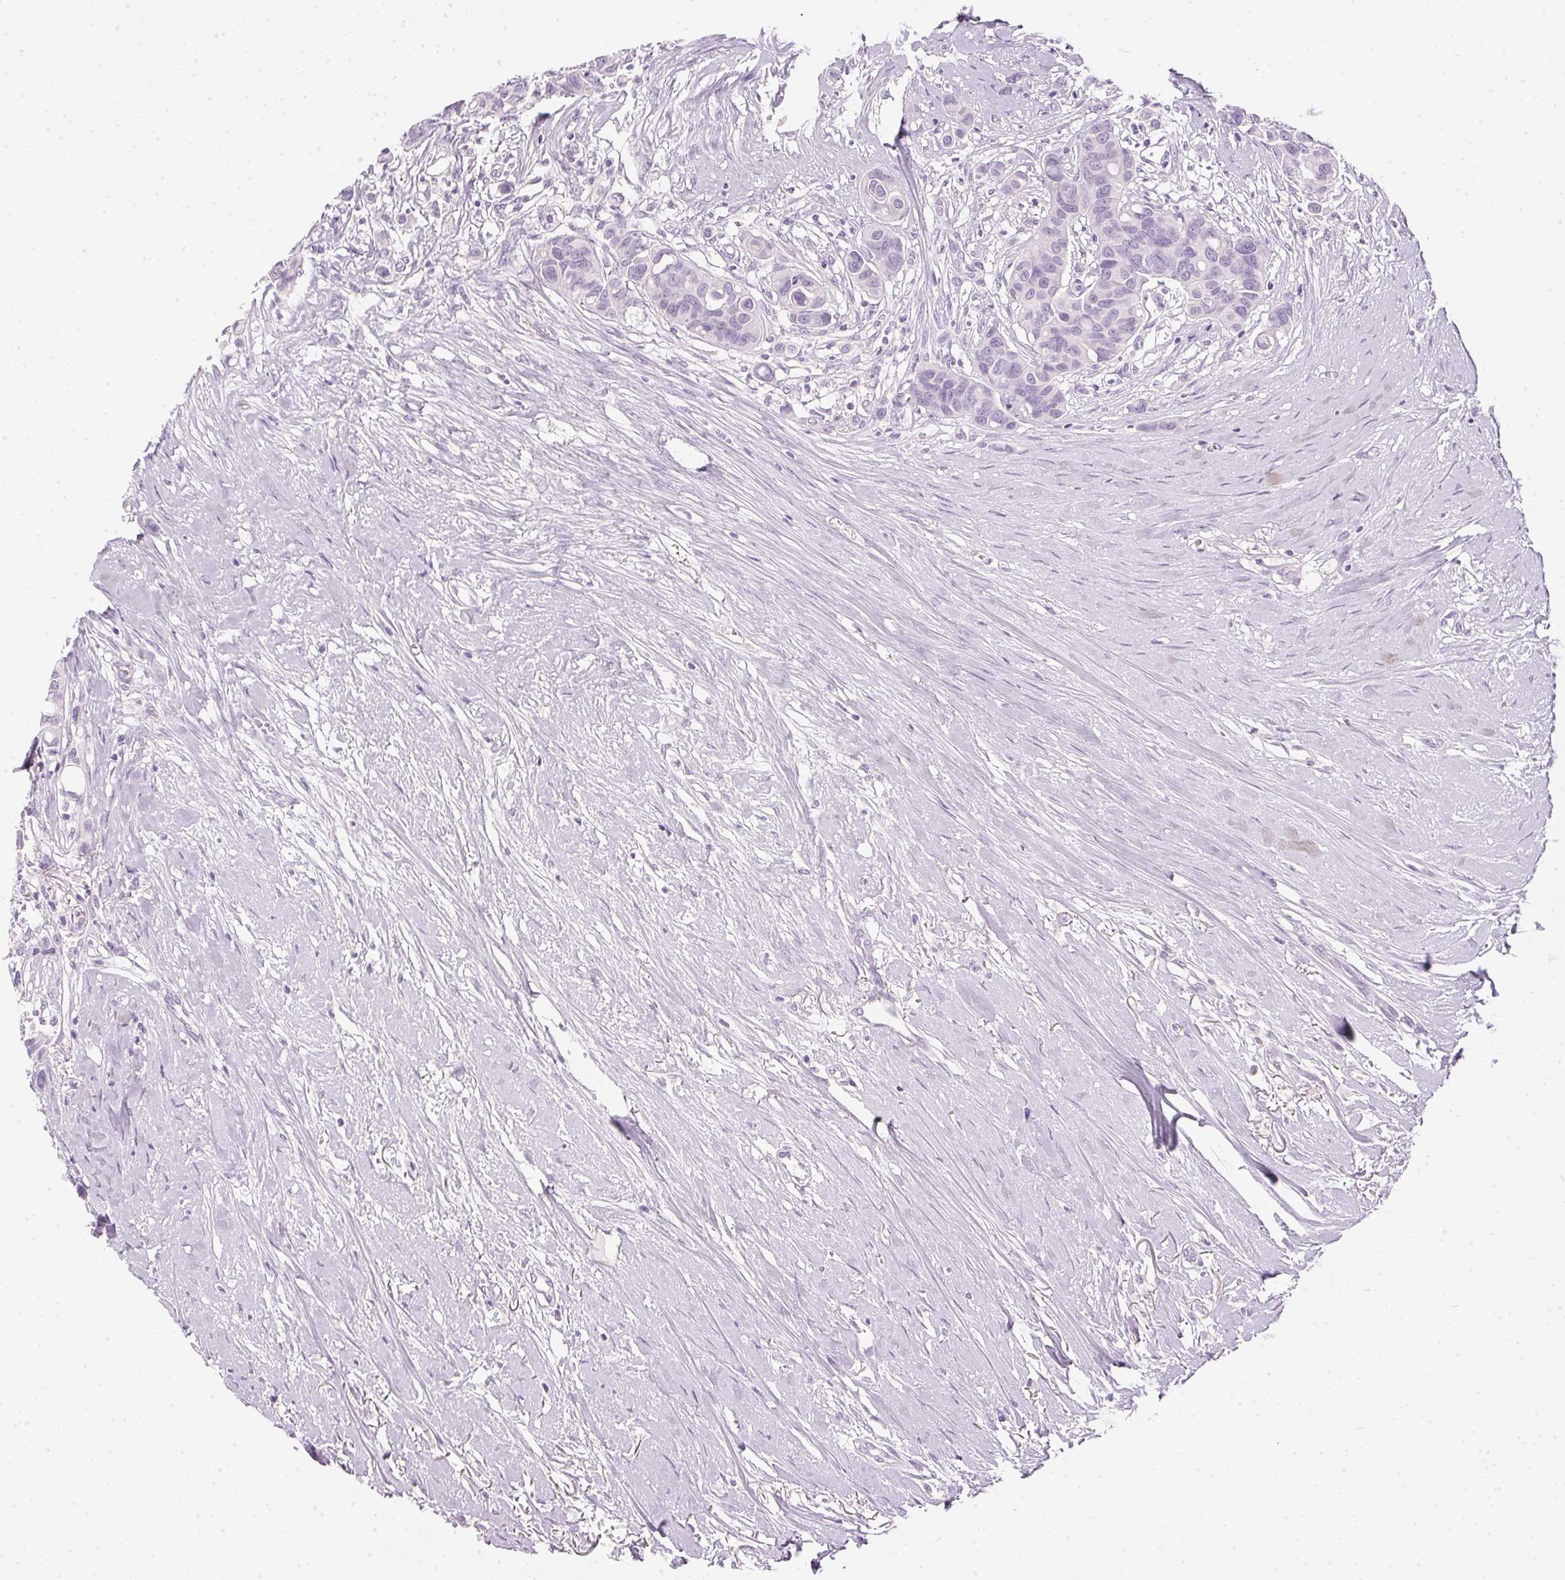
{"staining": {"intensity": "negative", "quantity": "none", "location": "none"}, "tissue": "breast cancer", "cell_type": "Tumor cells", "image_type": "cancer", "snomed": [{"axis": "morphology", "description": "Duct carcinoma"}, {"axis": "topography", "description": "Breast"}], "caption": "IHC of breast cancer demonstrates no expression in tumor cells.", "gene": "IGFBP1", "patient": {"sex": "female", "age": 54}}